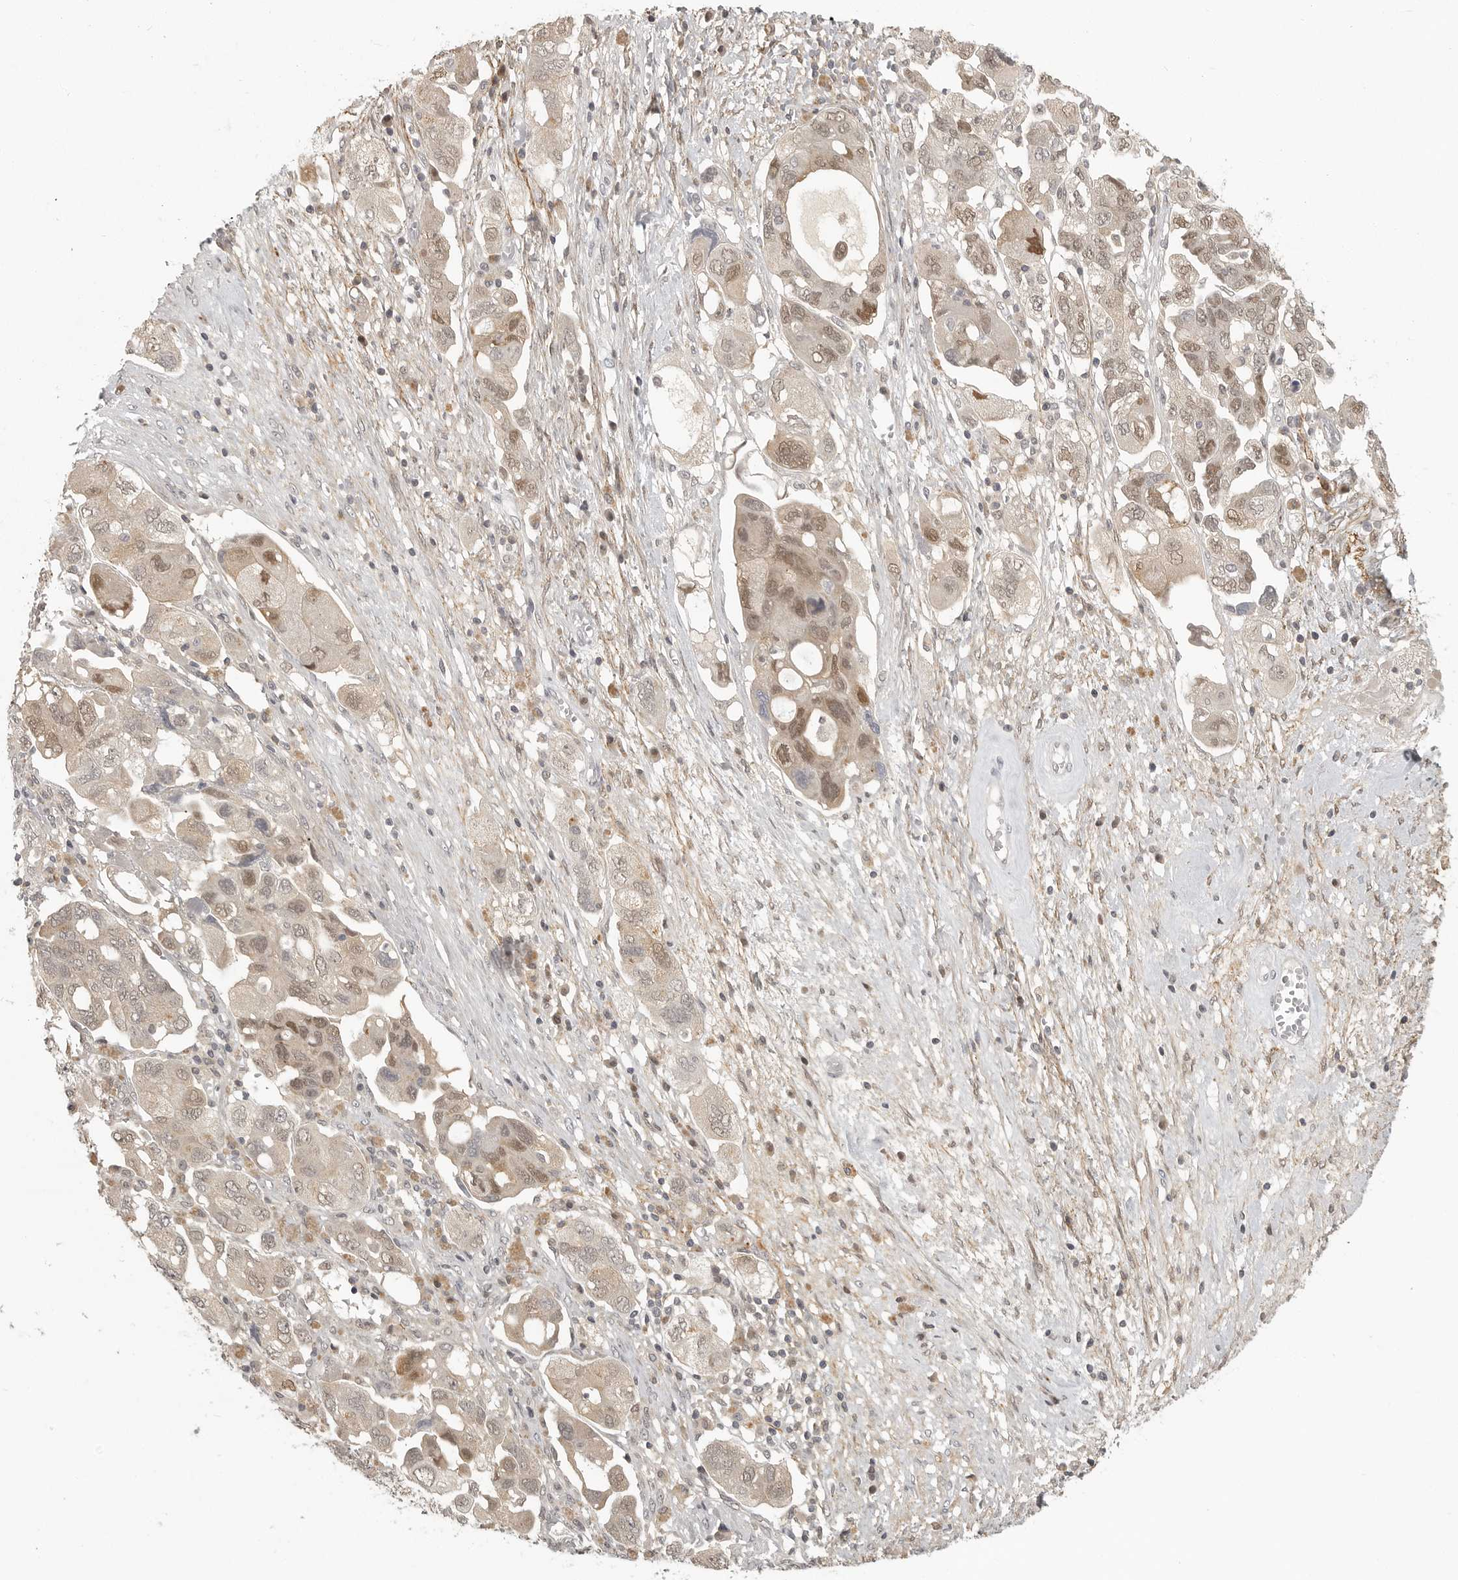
{"staining": {"intensity": "moderate", "quantity": ">75%", "location": "cytoplasmic/membranous,nuclear"}, "tissue": "ovarian cancer", "cell_type": "Tumor cells", "image_type": "cancer", "snomed": [{"axis": "morphology", "description": "Carcinoma, NOS"}, {"axis": "morphology", "description": "Cystadenocarcinoma, serous, NOS"}, {"axis": "topography", "description": "Ovary"}], "caption": "This is a photomicrograph of immunohistochemistry staining of ovarian serous cystadenocarcinoma, which shows moderate staining in the cytoplasmic/membranous and nuclear of tumor cells.", "gene": "UROD", "patient": {"sex": "female", "age": 69}}